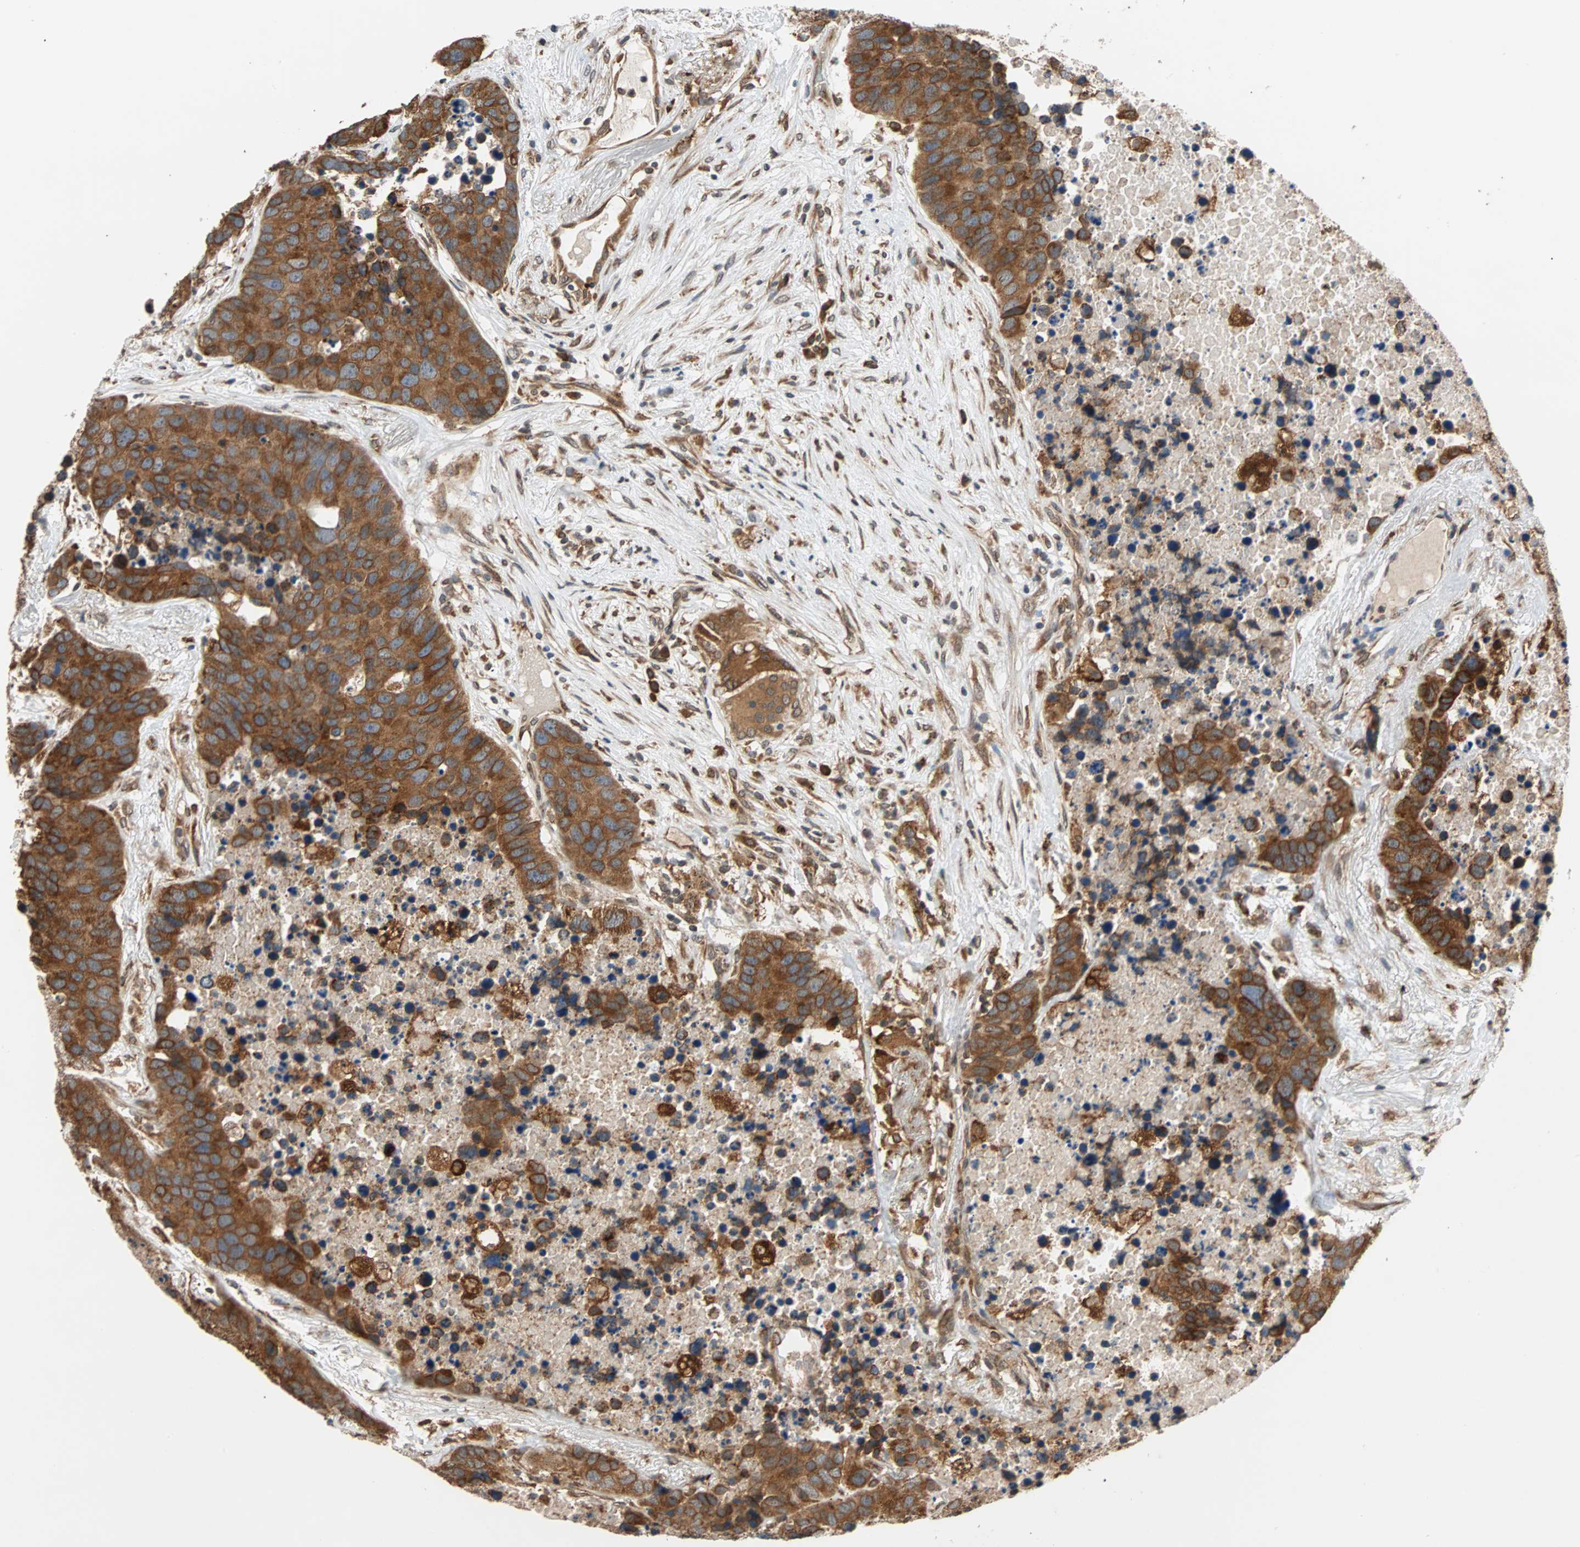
{"staining": {"intensity": "strong", "quantity": ">75%", "location": "cytoplasmic/membranous"}, "tissue": "carcinoid", "cell_type": "Tumor cells", "image_type": "cancer", "snomed": [{"axis": "morphology", "description": "Carcinoid, malignant, NOS"}, {"axis": "topography", "description": "Lung"}], "caption": "Immunohistochemistry of carcinoid (malignant) demonstrates high levels of strong cytoplasmic/membranous expression in about >75% of tumor cells.", "gene": "AUP1", "patient": {"sex": "male", "age": 60}}